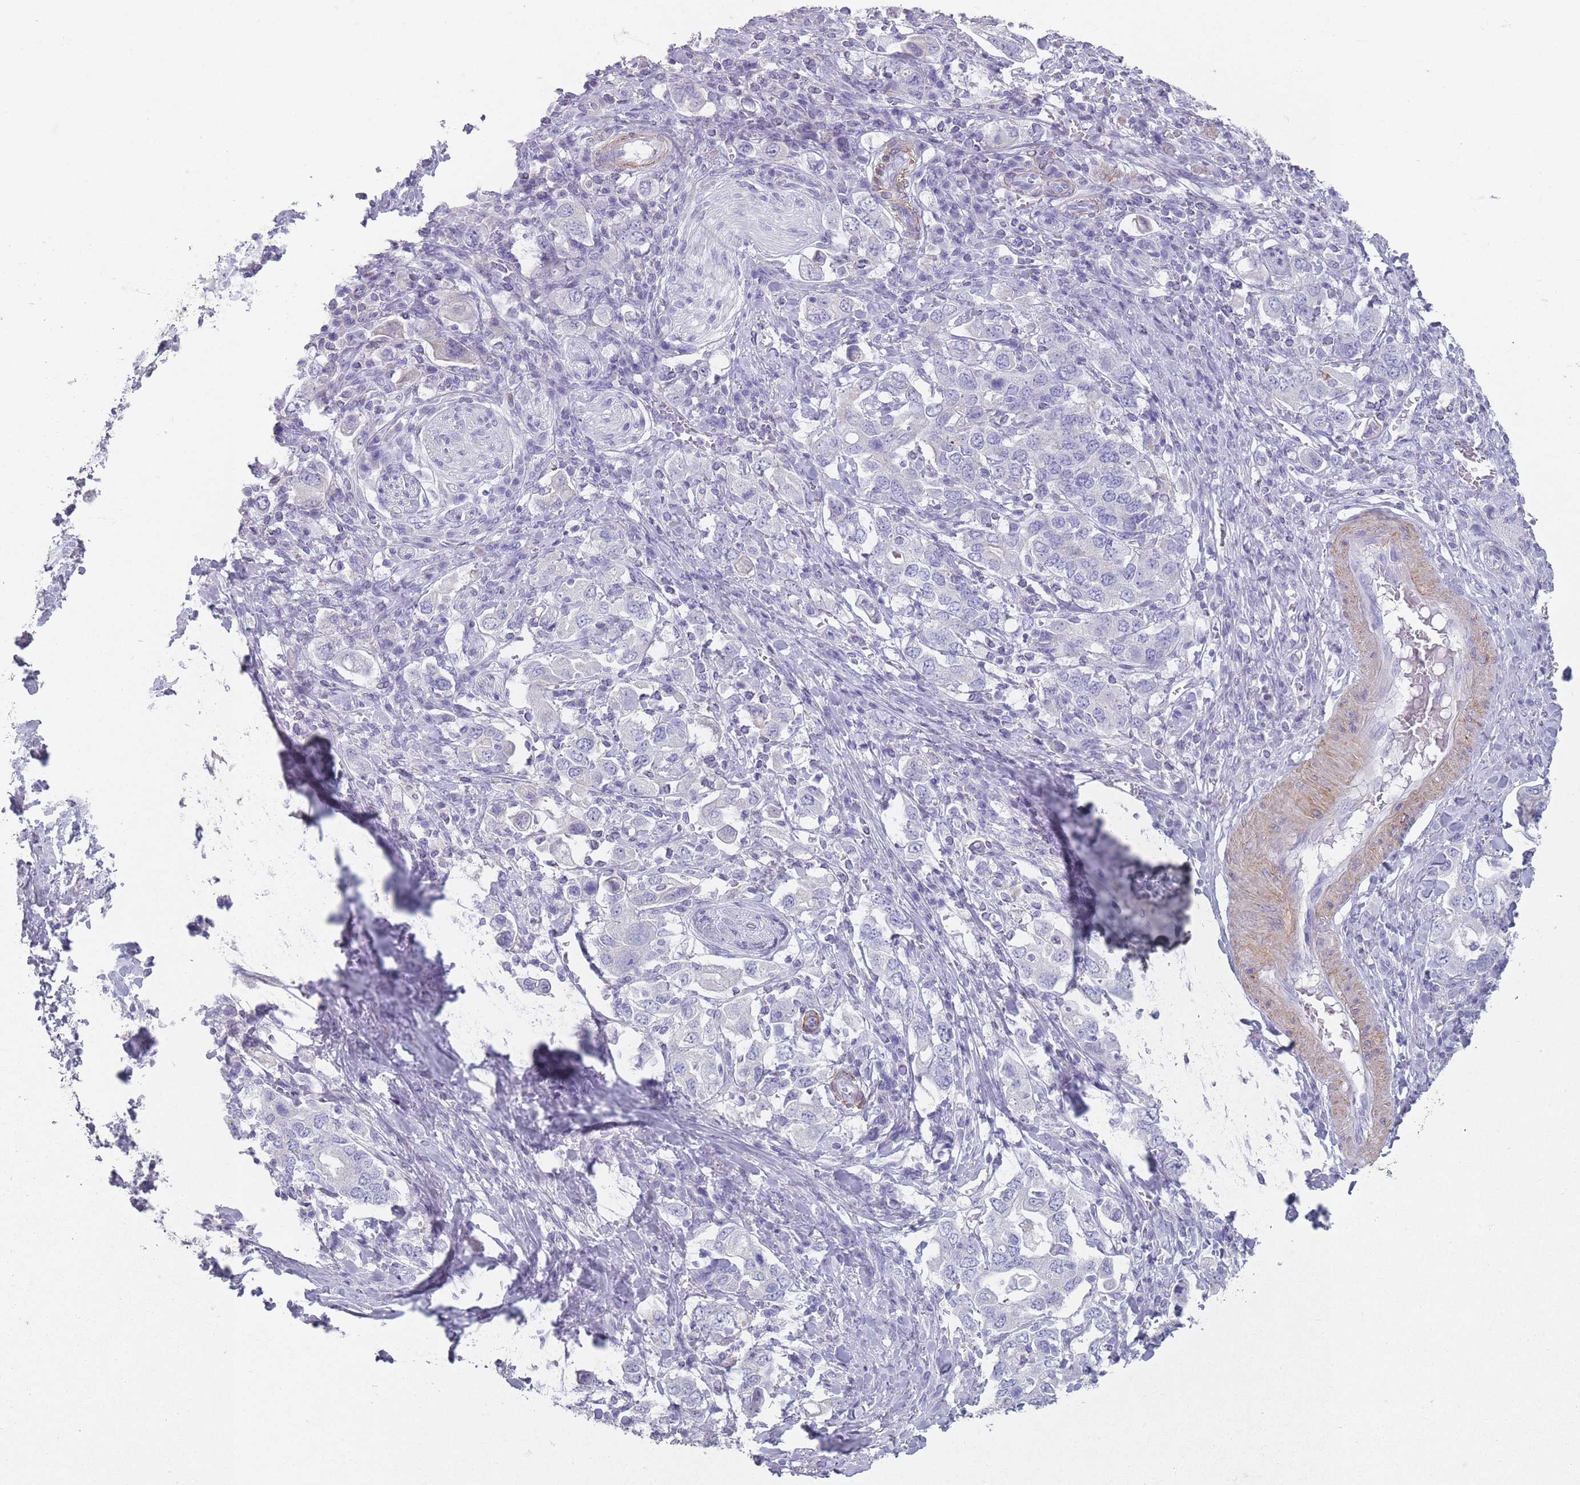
{"staining": {"intensity": "negative", "quantity": "none", "location": "none"}, "tissue": "stomach cancer", "cell_type": "Tumor cells", "image_type": "cancer", "snomed": [{"axis": "morphology", "description": "Adenocarcinoma, NOS"}, {"axis": "topography", "description": "Stomach, upper"}, {"axis": "topography", "description": "Stomach"}], "caption": "A histopathology image of stomach cancer stained for a protein reveals no brown staining in tumor cells.", "gene": "RHBG", "patient": {"sex": "male", "age": 62}}